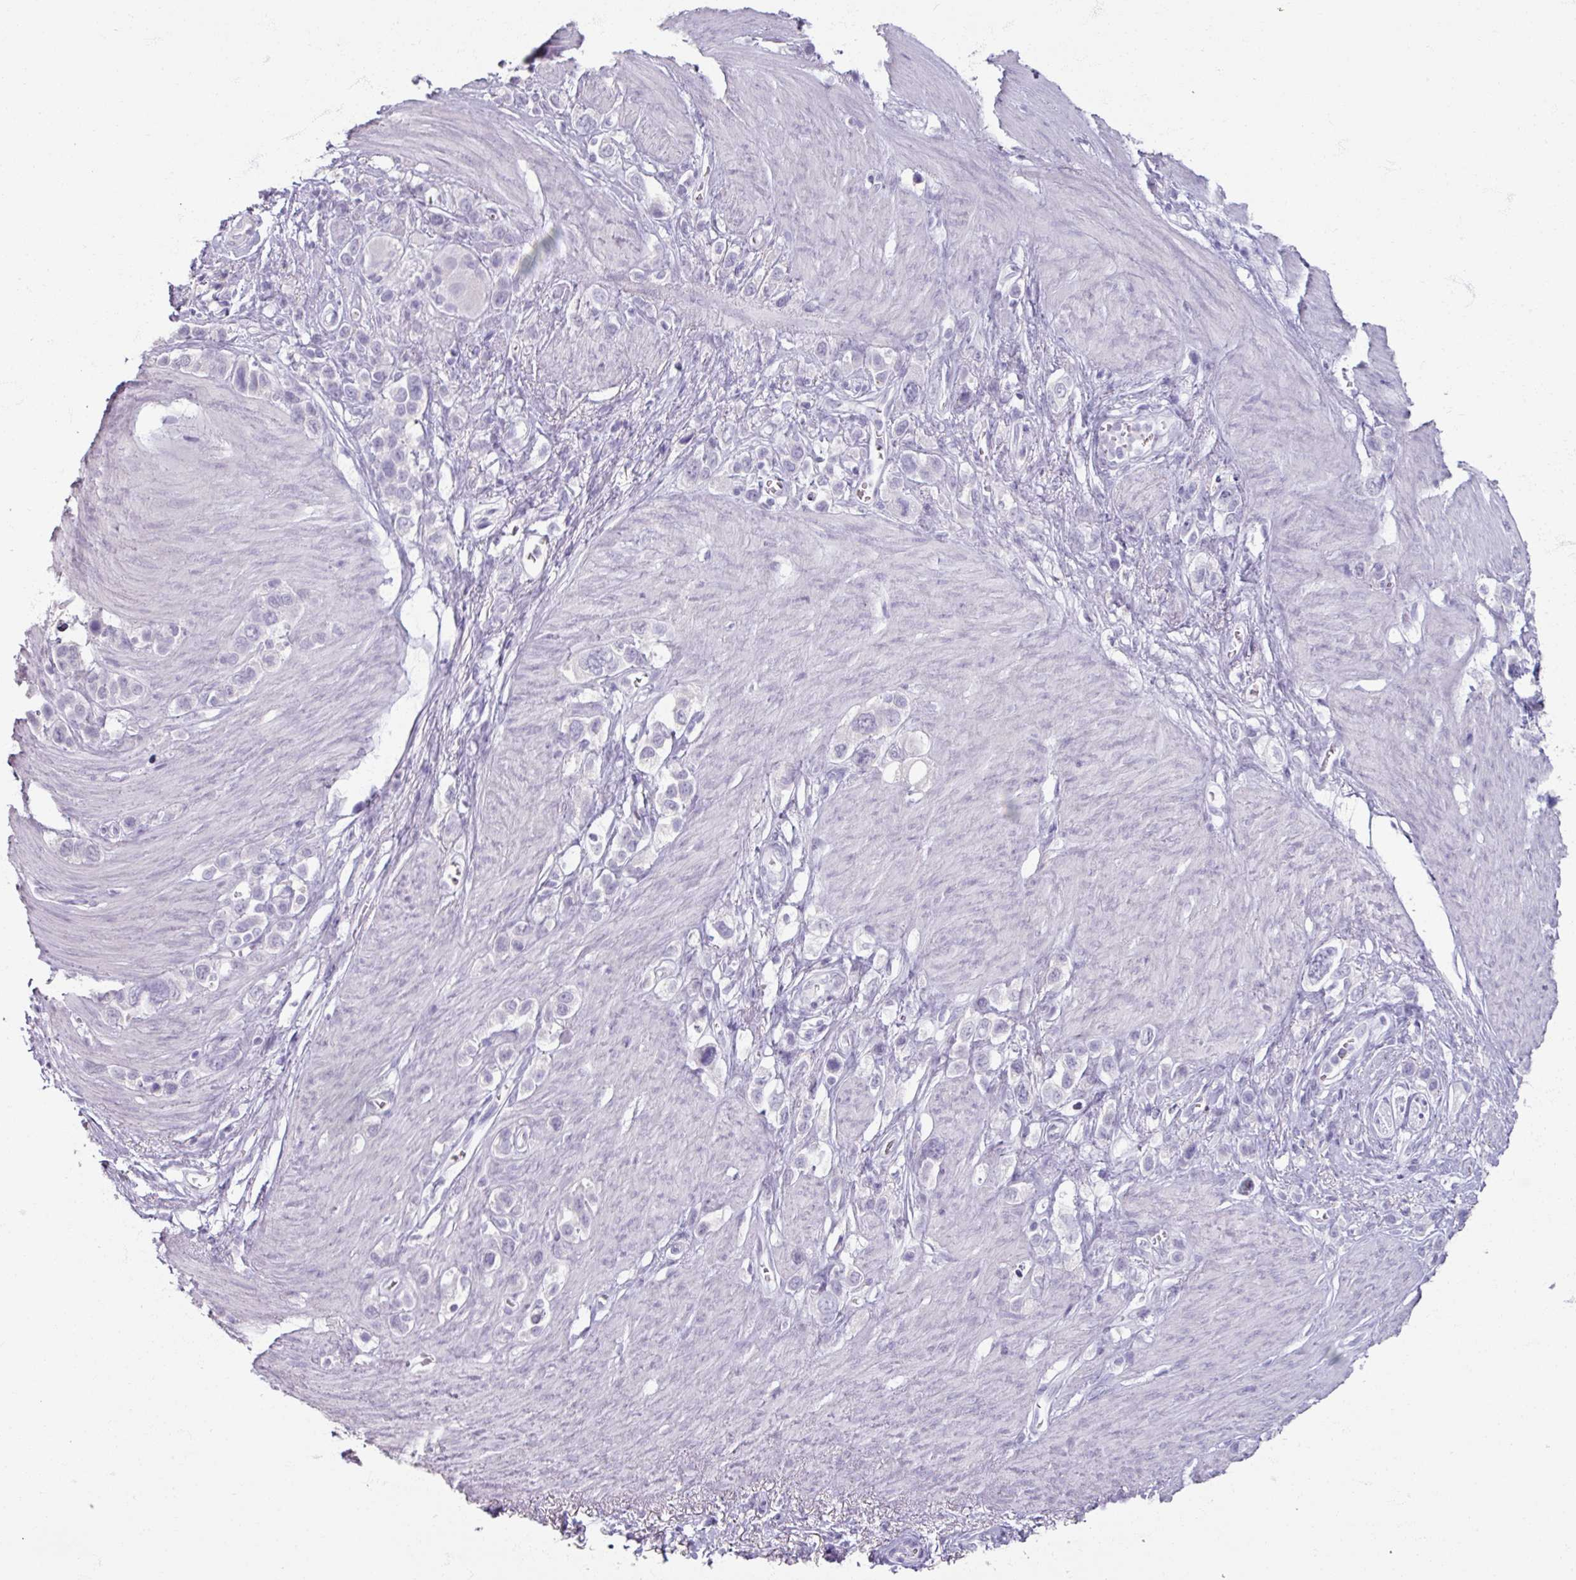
{"staining": {"intensity": "negative", "quantity": "none", "location": "none"}, "tissue": "stomach cancer", "cell_type": "Tumor cells", "image_type": "cancer", "snomed": [{"axis": "morphology", "description": "Adenocarcinoma, NOS"}, {"axis": "topography", "description": "Stomach"}], "caption": "A photomicrograph of stomach adenocarcinoma stained for a protein displays no brown staining in tumor cells. (Stains: DAB immunohistochemistry (IHC) with hematoxylin counter stain, Microscopy: brightfield microscopy at high magnification).", "gene": "TG", "patient": {"sex": "female", "age": 65}}